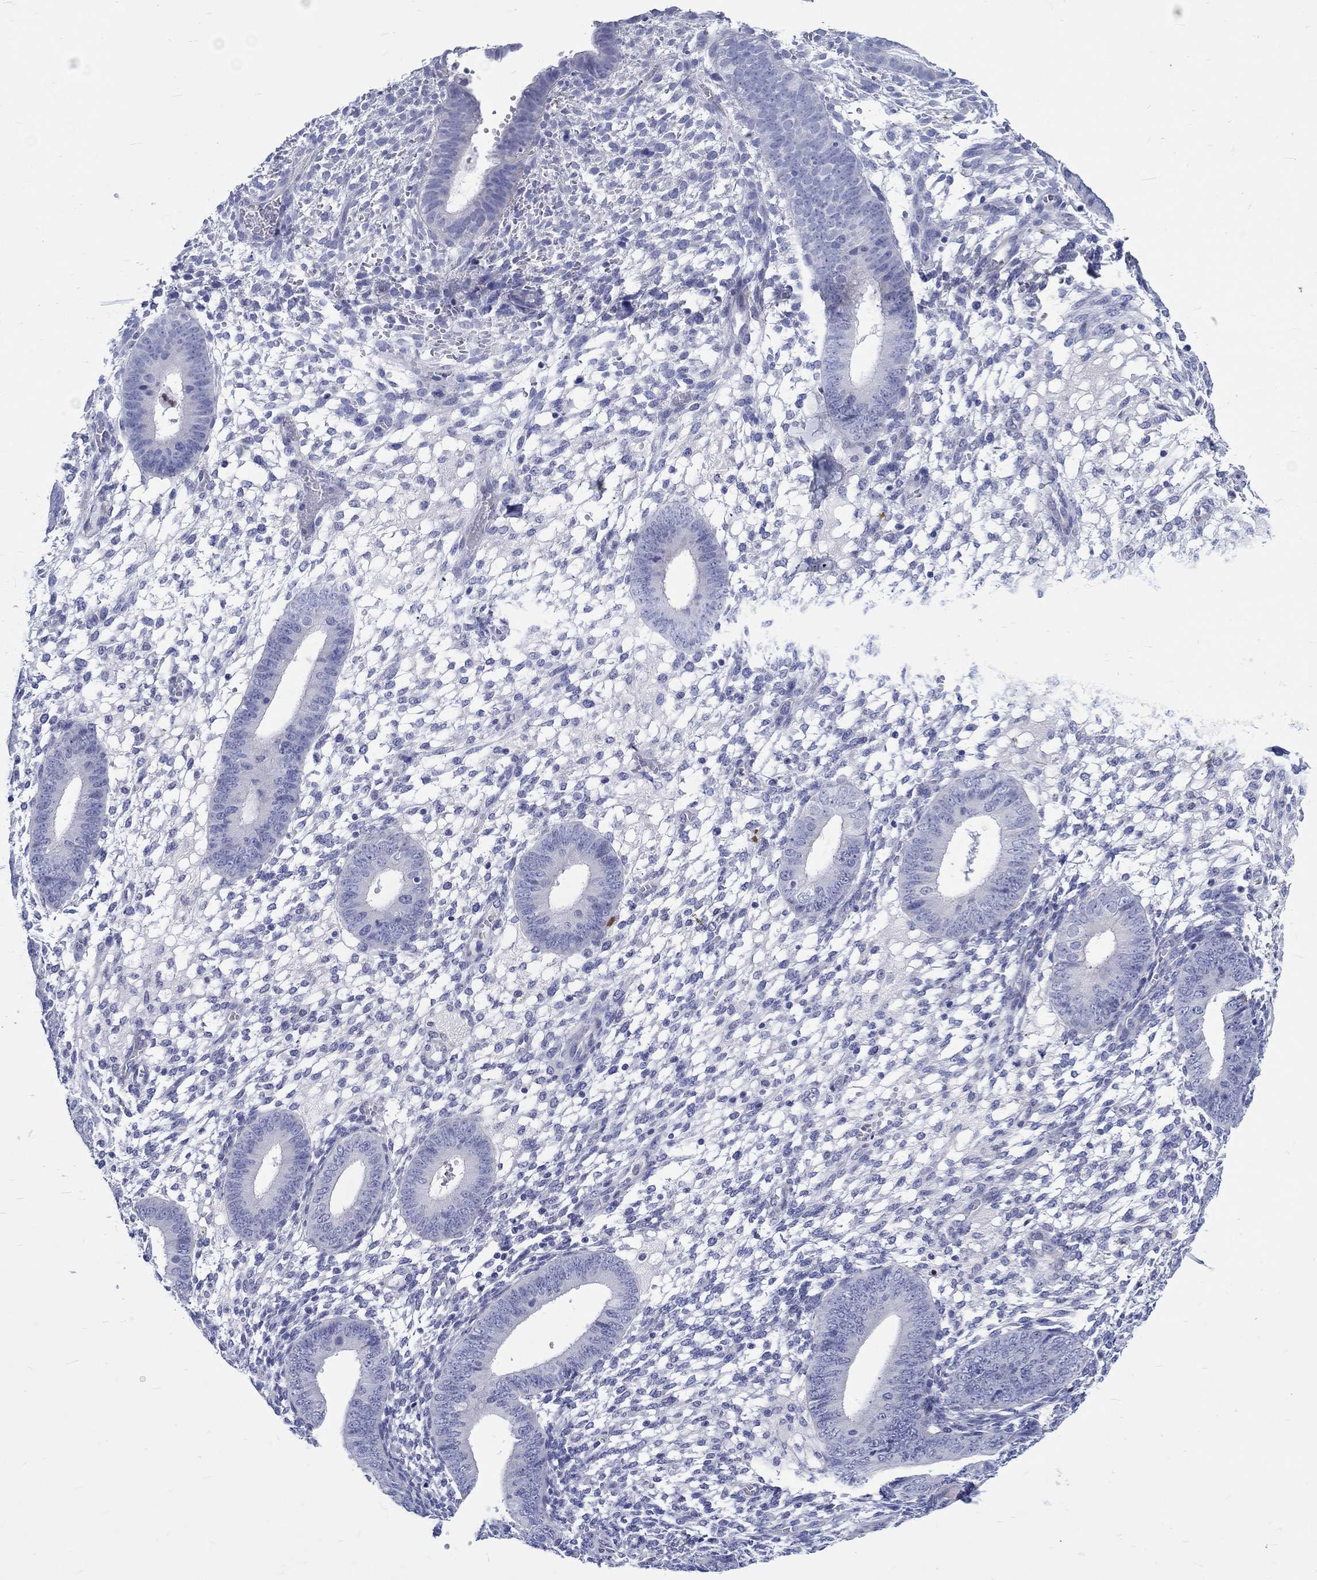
{"staining": {"intensity": "negative", "quantity": "none", "location": "none"}, "tissue": "endometrium", "cell_type": "Cells in endometrial stroma", "image_type": "normal", "snomed": [{"axis": "morphology", "description": "Normal tissue, NOS"}, {"axis": "topography", "description": "Endometrium"}], "caption": "Image shows no protein expression in cells in endometrial stroma of unremarkable endometrium.", "gene": "SH2D7", "patient": {"sex": "female", "age": 39}}